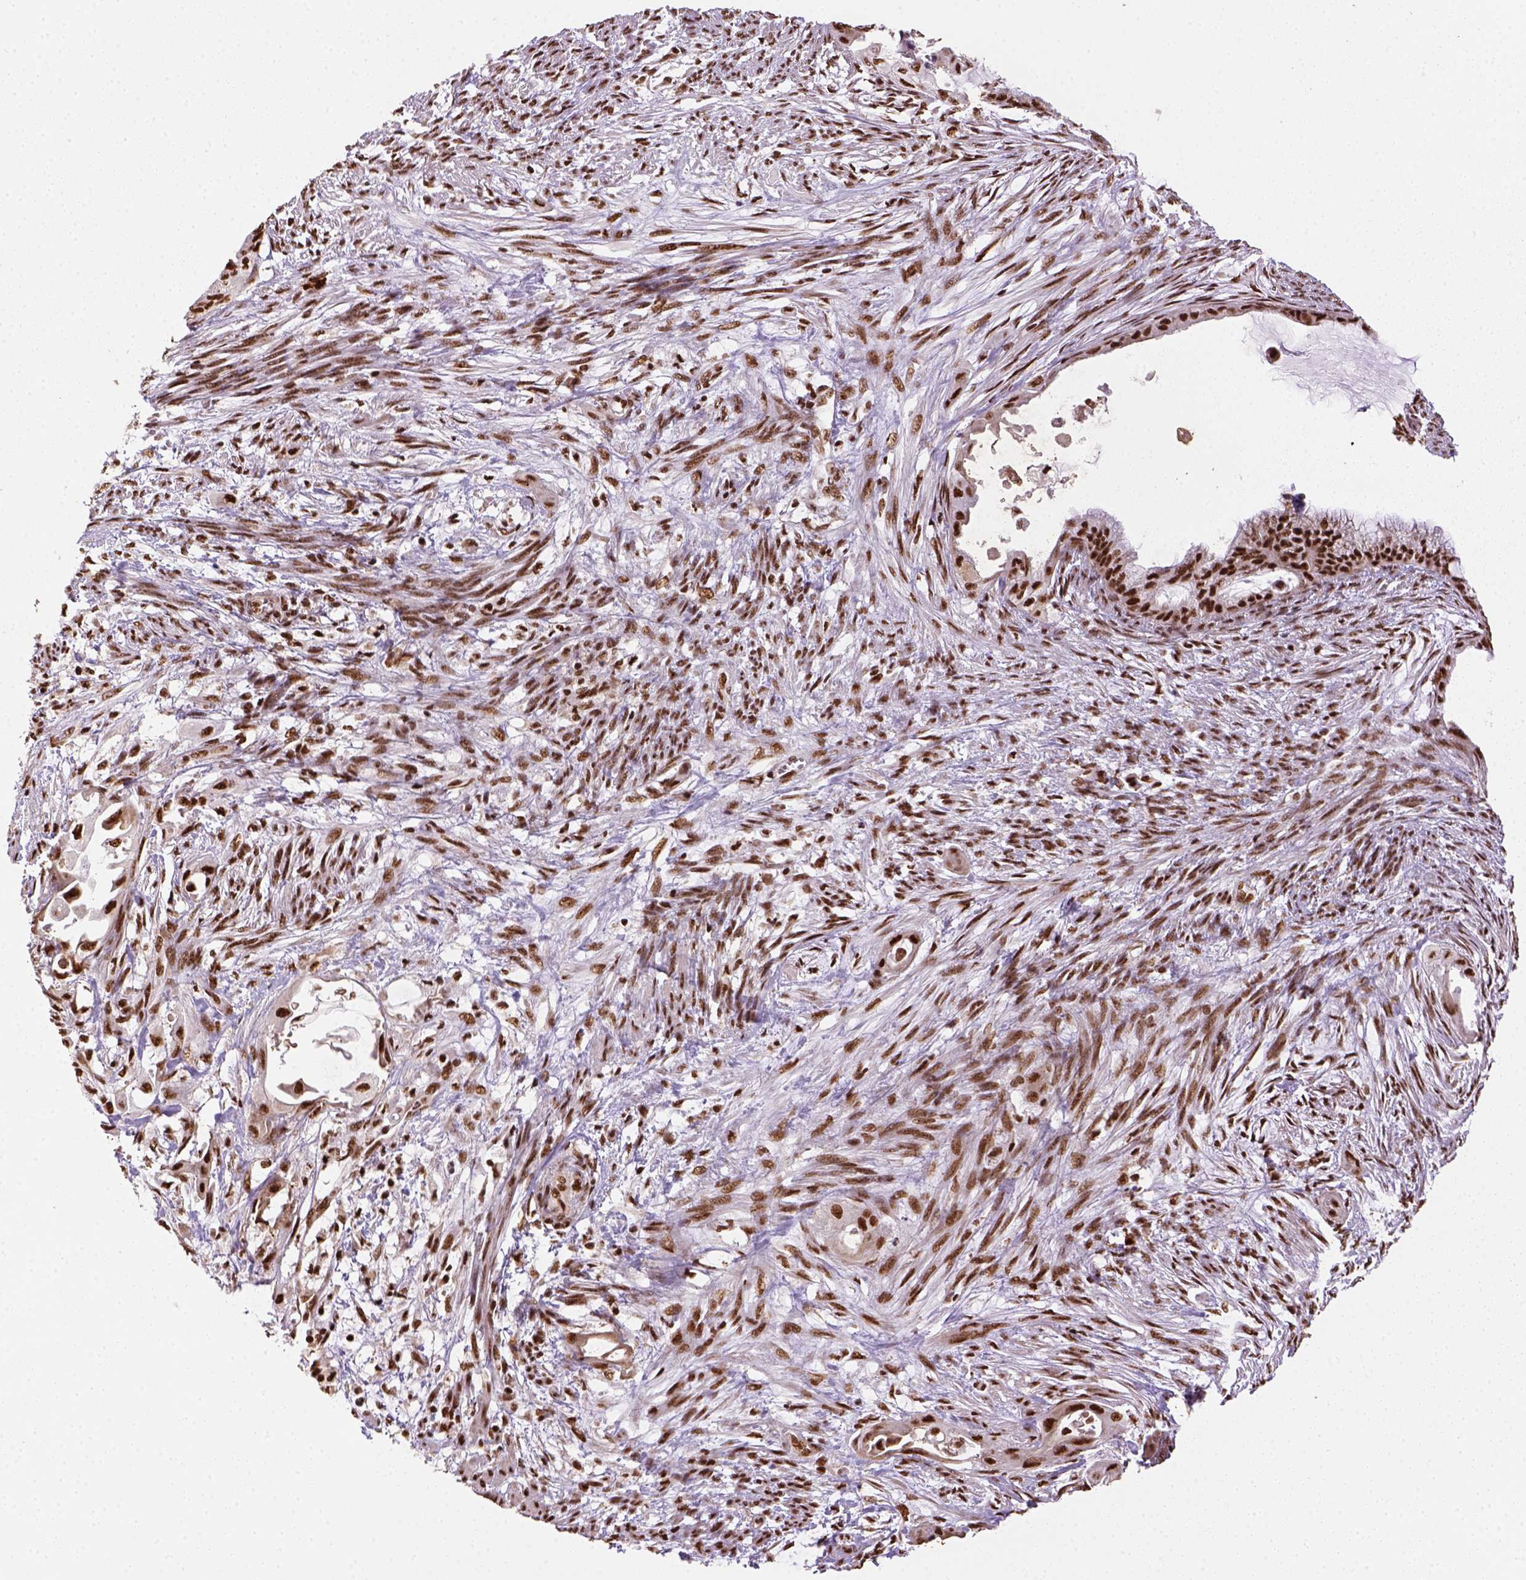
{"staining": {"intensity": "strong", "quantity": ">75%", "location": "nuclear"}, "tissue": "endometrial cancer", "cell_type": "Tumor cells", "image_type": "cancer", "snomed": [{"axis": "morphology", "description": "Adenocarcinoma, NOS"}, {"axis": "topography", "description": "Endometrium"}], "caption": "Approximately >75% of tumor cells in human endometrial adenocarcinoma show strong nuclear protein staining as visualized by brown immunohistochemical staining.", "gene": "CCAR1", "patient": {"sex": "female", "age": 86}}